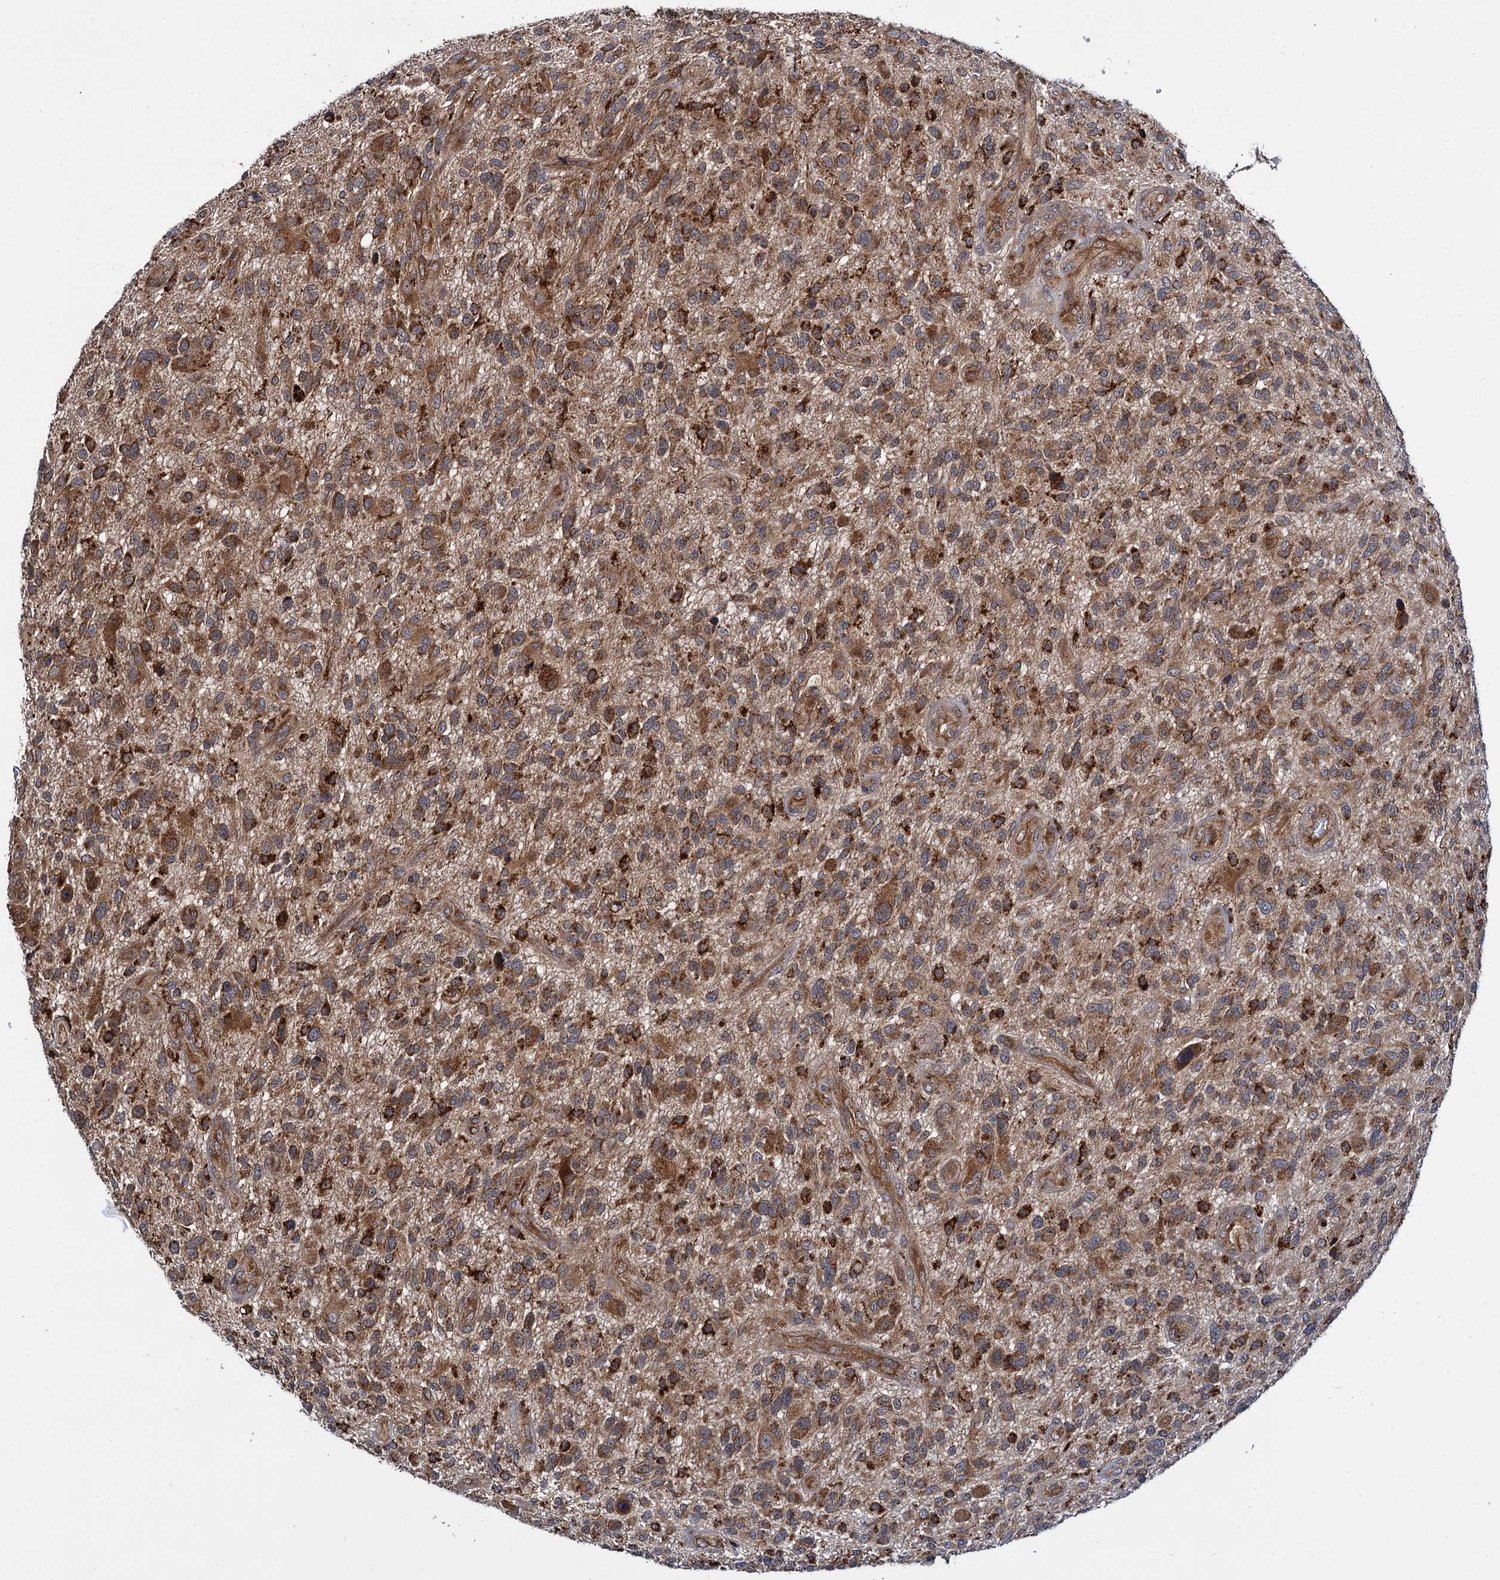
{"staining": {"intensity": "moderate", "quantity": ">75%", "location": "cytoplasmic/membranous"}, "tissue": "glioma", "cell_type": "Tumor cells", "image_type": "cancer", "snomed": [{"axis": "morphology", "description": "Glioma, malignant, High grade"}, {"axis": "topography", "description": "Brain"}], "caption": "Tumor cells show medium levels of moderate cytoplasmic/membranous positivity in approximately >75% of cells in glioma.", "gene": "UFM1", "patient": {"sex": "male", "age": 47}}